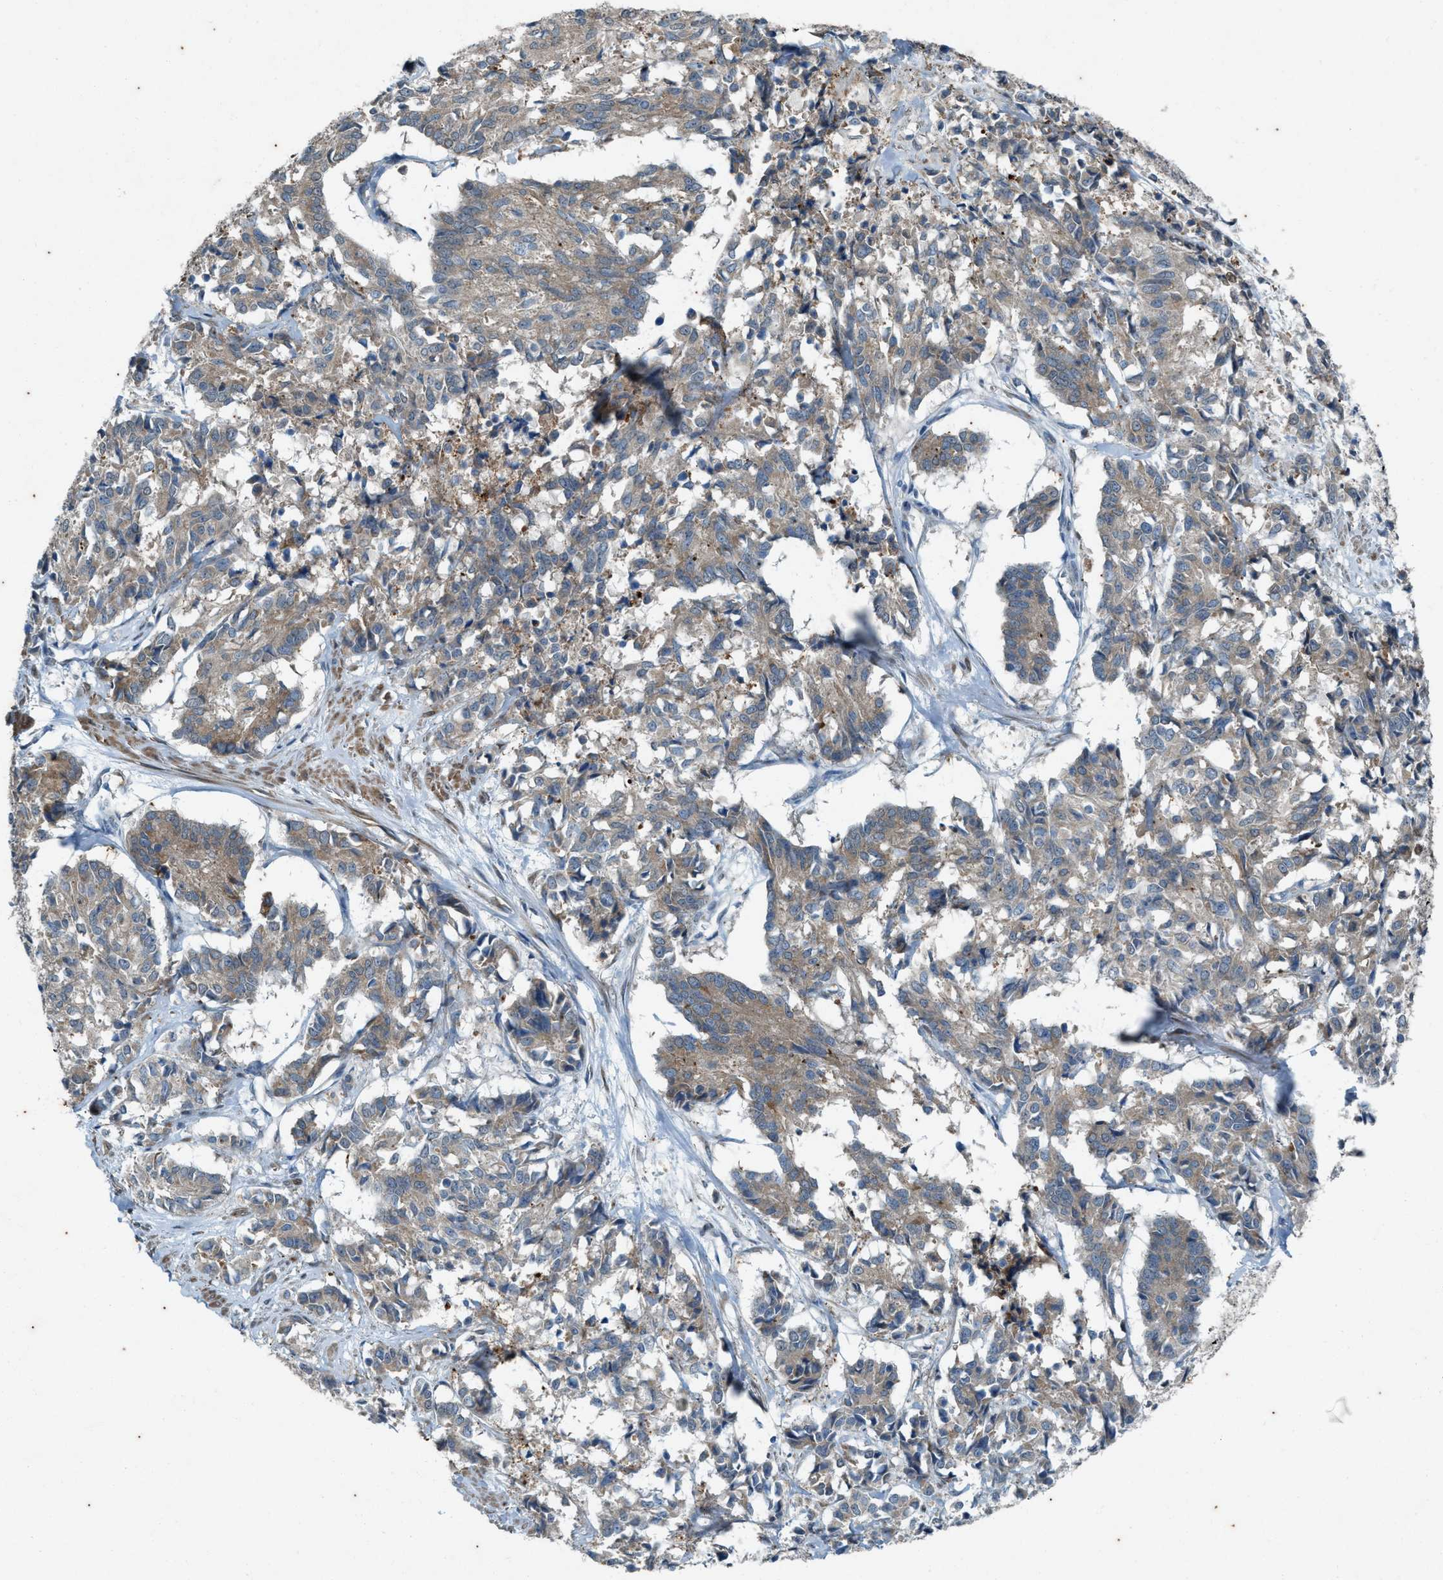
{"staining": {"intensity": "weak", "quantity": ">75%", "location": "cytoplasmic/membranous"}, "tissue": "cervical cancer", "cell_type": "Tumor cells", "image_type": "cancer", "snomed": [{"axis": "morphology", "description": "Squamous cell carcinoma, NOS"}, {"axis": "topography", "description": "Cervix"}], "caption": "A brown stain labels weak cytoplasmic/membranous expression of a protein in cervical squamous cell carcinoma tumor cells.", "gene": "CHPF2", "patient": {"sex": "female", "age": 35}}